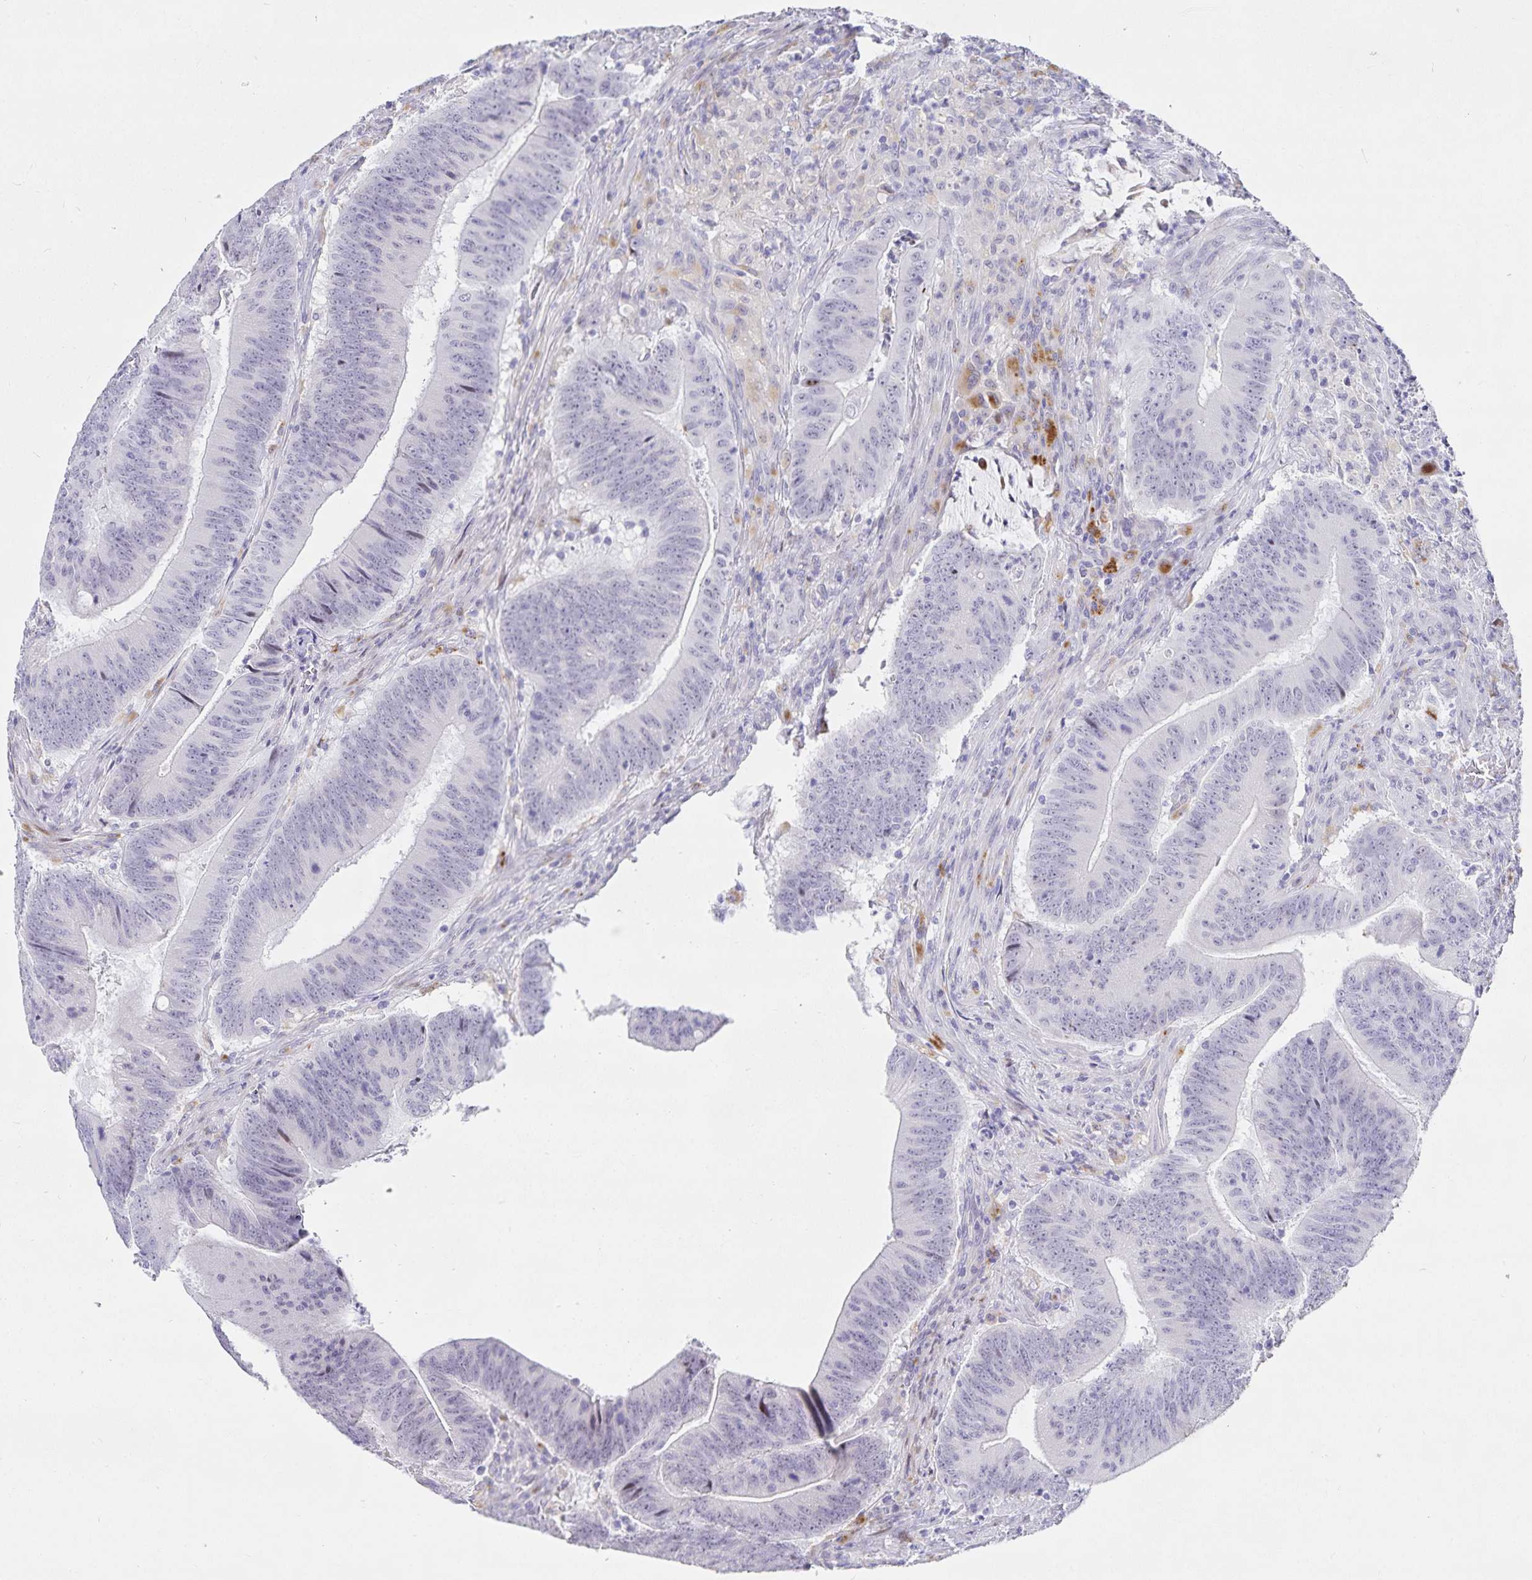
{"staining": {"intensity": "negative", "quantity": "none", "location": "none"}, "tissue": "colorectal cancer", "cell_type": "Tumor cells", "image_type": "cancer", "snomed": [{"axis": "morphology", "description": "Adenocarcinoma, NOS"}, {"axis": "topography", "description": "Colon"}], "caption": "This is a photomicrograph of IHC staining of colorectal cancer, which shows no positivity in tumor cells.", "gene": "KBTBD13", "patient": {"sex": "female", "age": 87}}